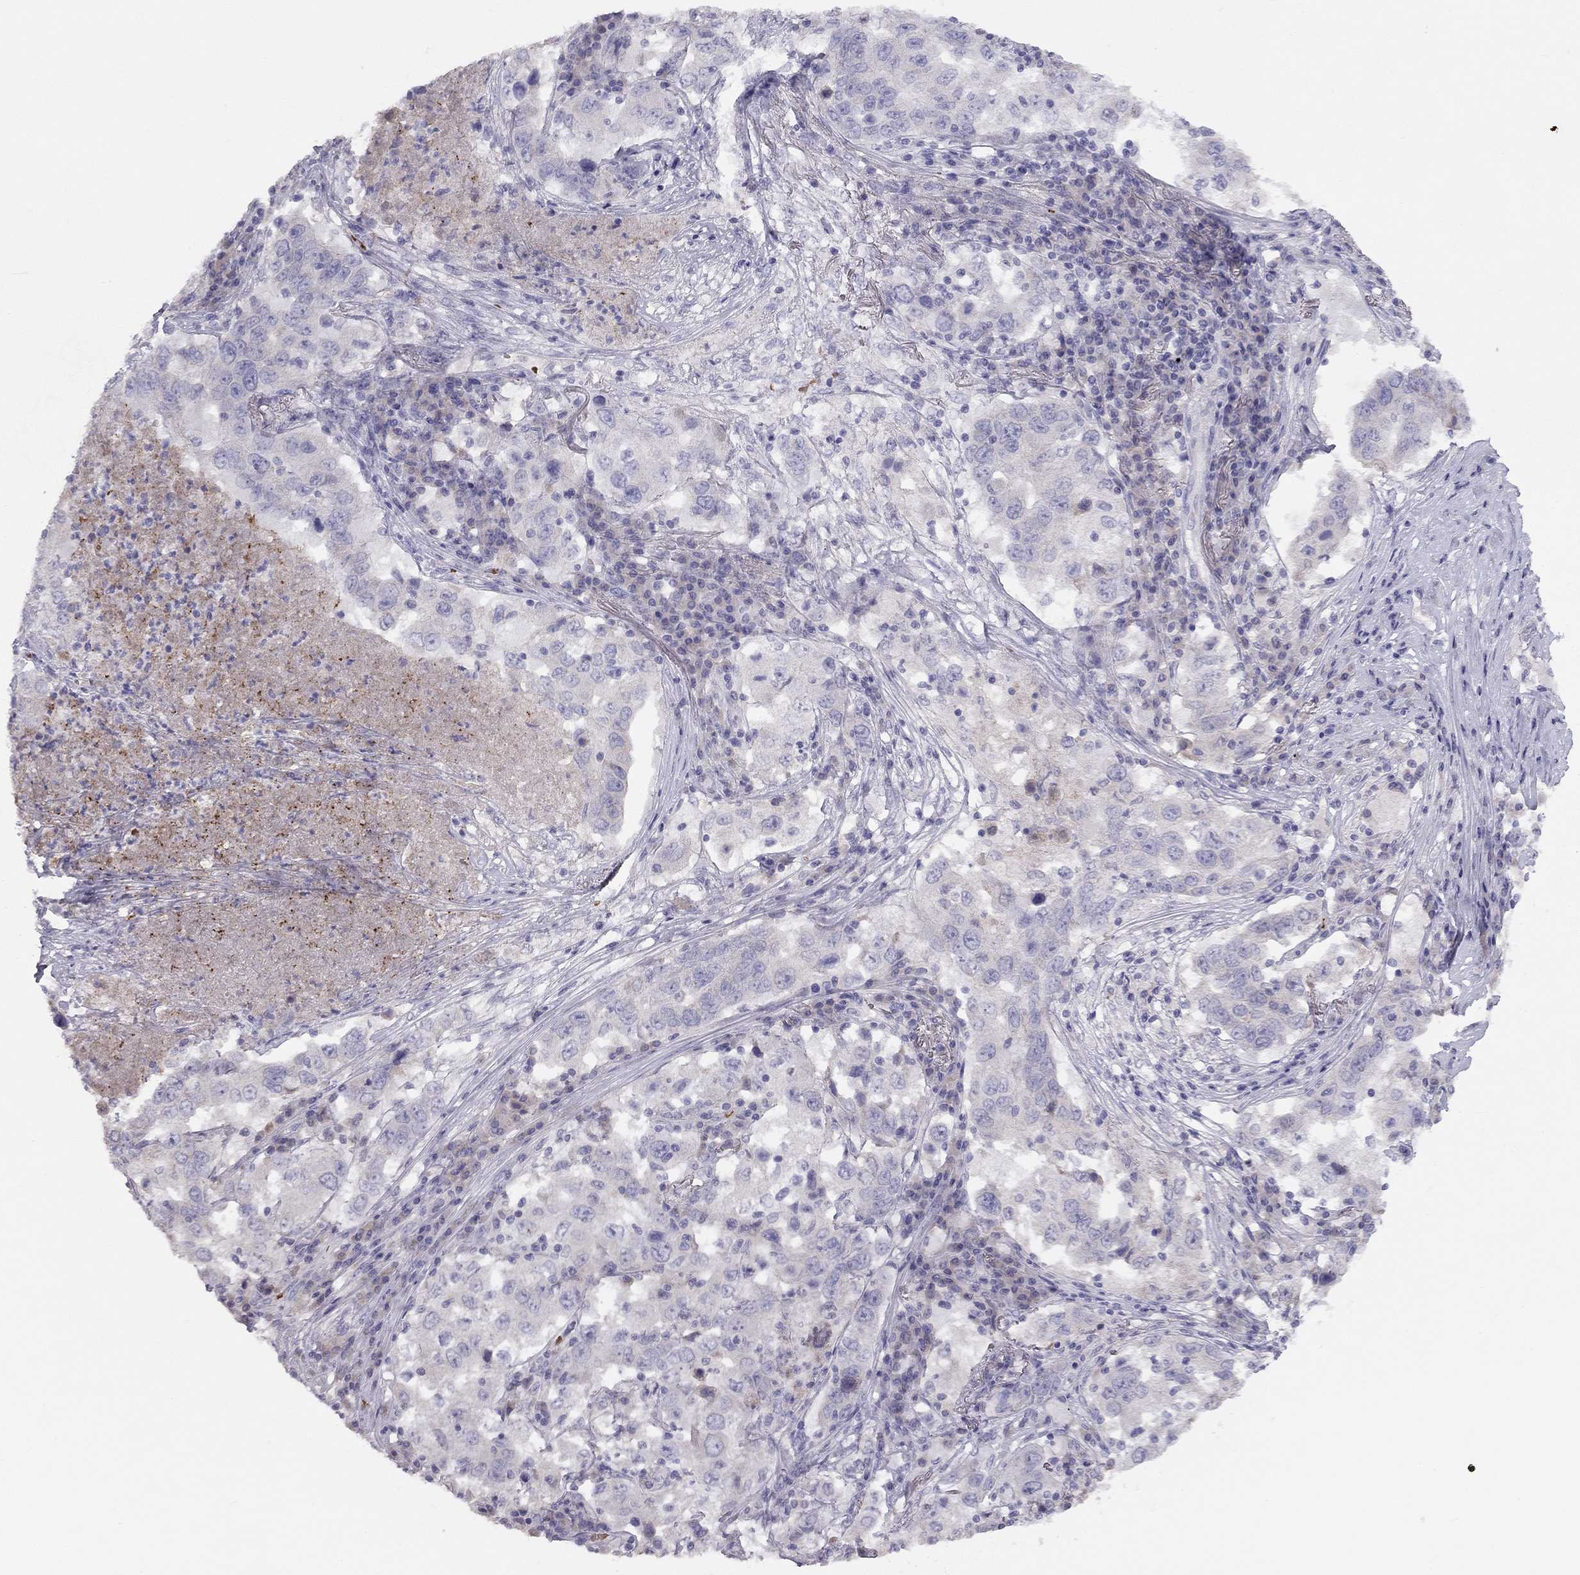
{"staining": {"intensity": "negative", "quantity": "none", "location": "none"}, "tissue": "lung cancer", "cell_type": "Tumor cells", "image_type": "cancer", "snomed": [{"axis": "morphology", "description": "Adenocarcinoma, NOS"}, {"axis": "topography", "description": "Lung"}], "caption": "An IHC micrograph of lung cancer is shown. There is no staining in tumor cells of lung cancer. (Stains: DAB immunohistochemistry (IHC) with hematoxylin counter stain, Microscopy: brightfield microscopy at high magnification).", "gene": "RHD", "patient": {"sex": "male", "age": 73}}